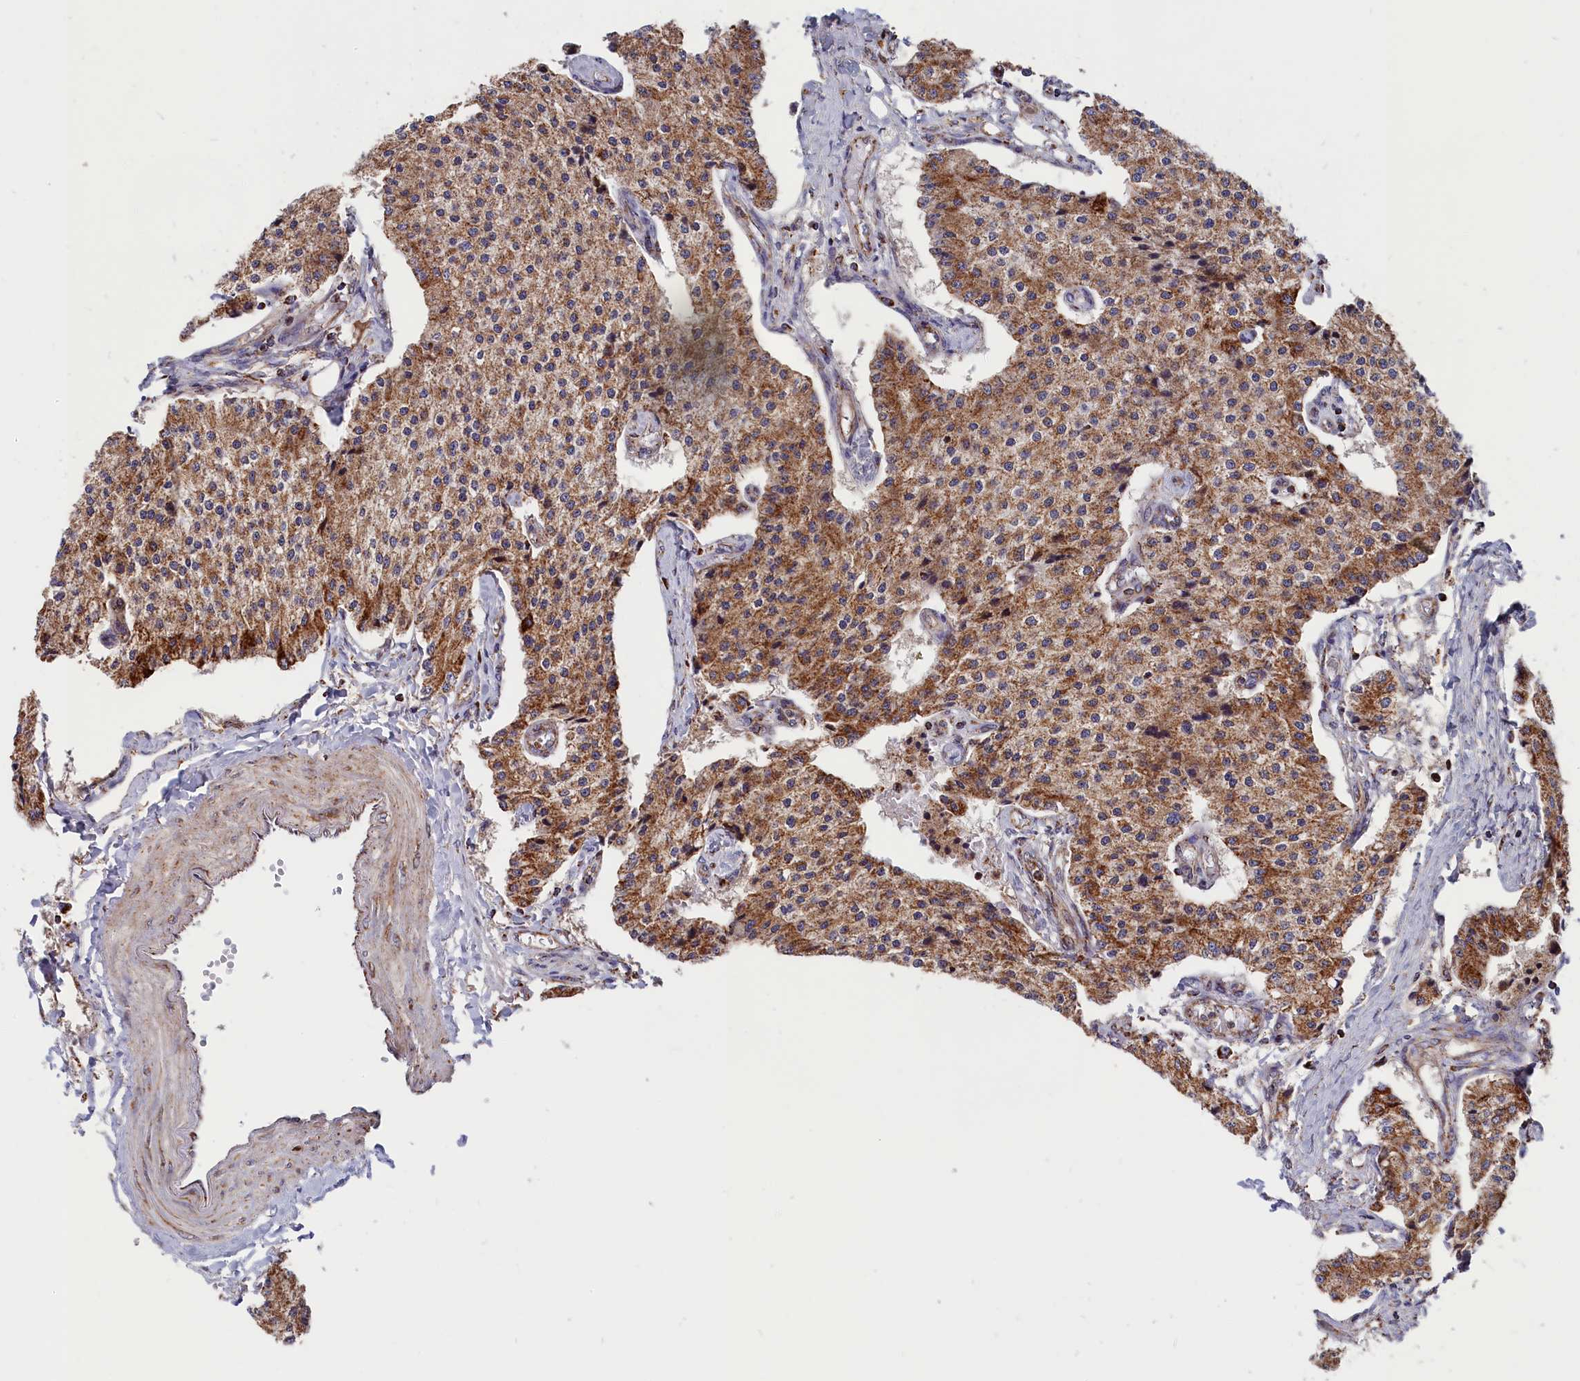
{"staining": {"intensity": "moderate", "quantity": ">75%", "location": "cytoplasmic/membranous"}, "tissue": "carcinoid", "cell_type": "Tumor cells", "image_type": "cancer", "snomed": [{"axis": "morphology", "description": "Carcinoid, malignant, NOS"}, {"axis": "topography", "description": "Colon"}], "caption": "Brown immunohistochemical staining in human carcinoid (malignant) reveals moderate cytoplasmic/membranous staining in approximately >75% of tumor cells.", "gene": "MACROD1", "patient": {"sex": "female", "age": 52}}